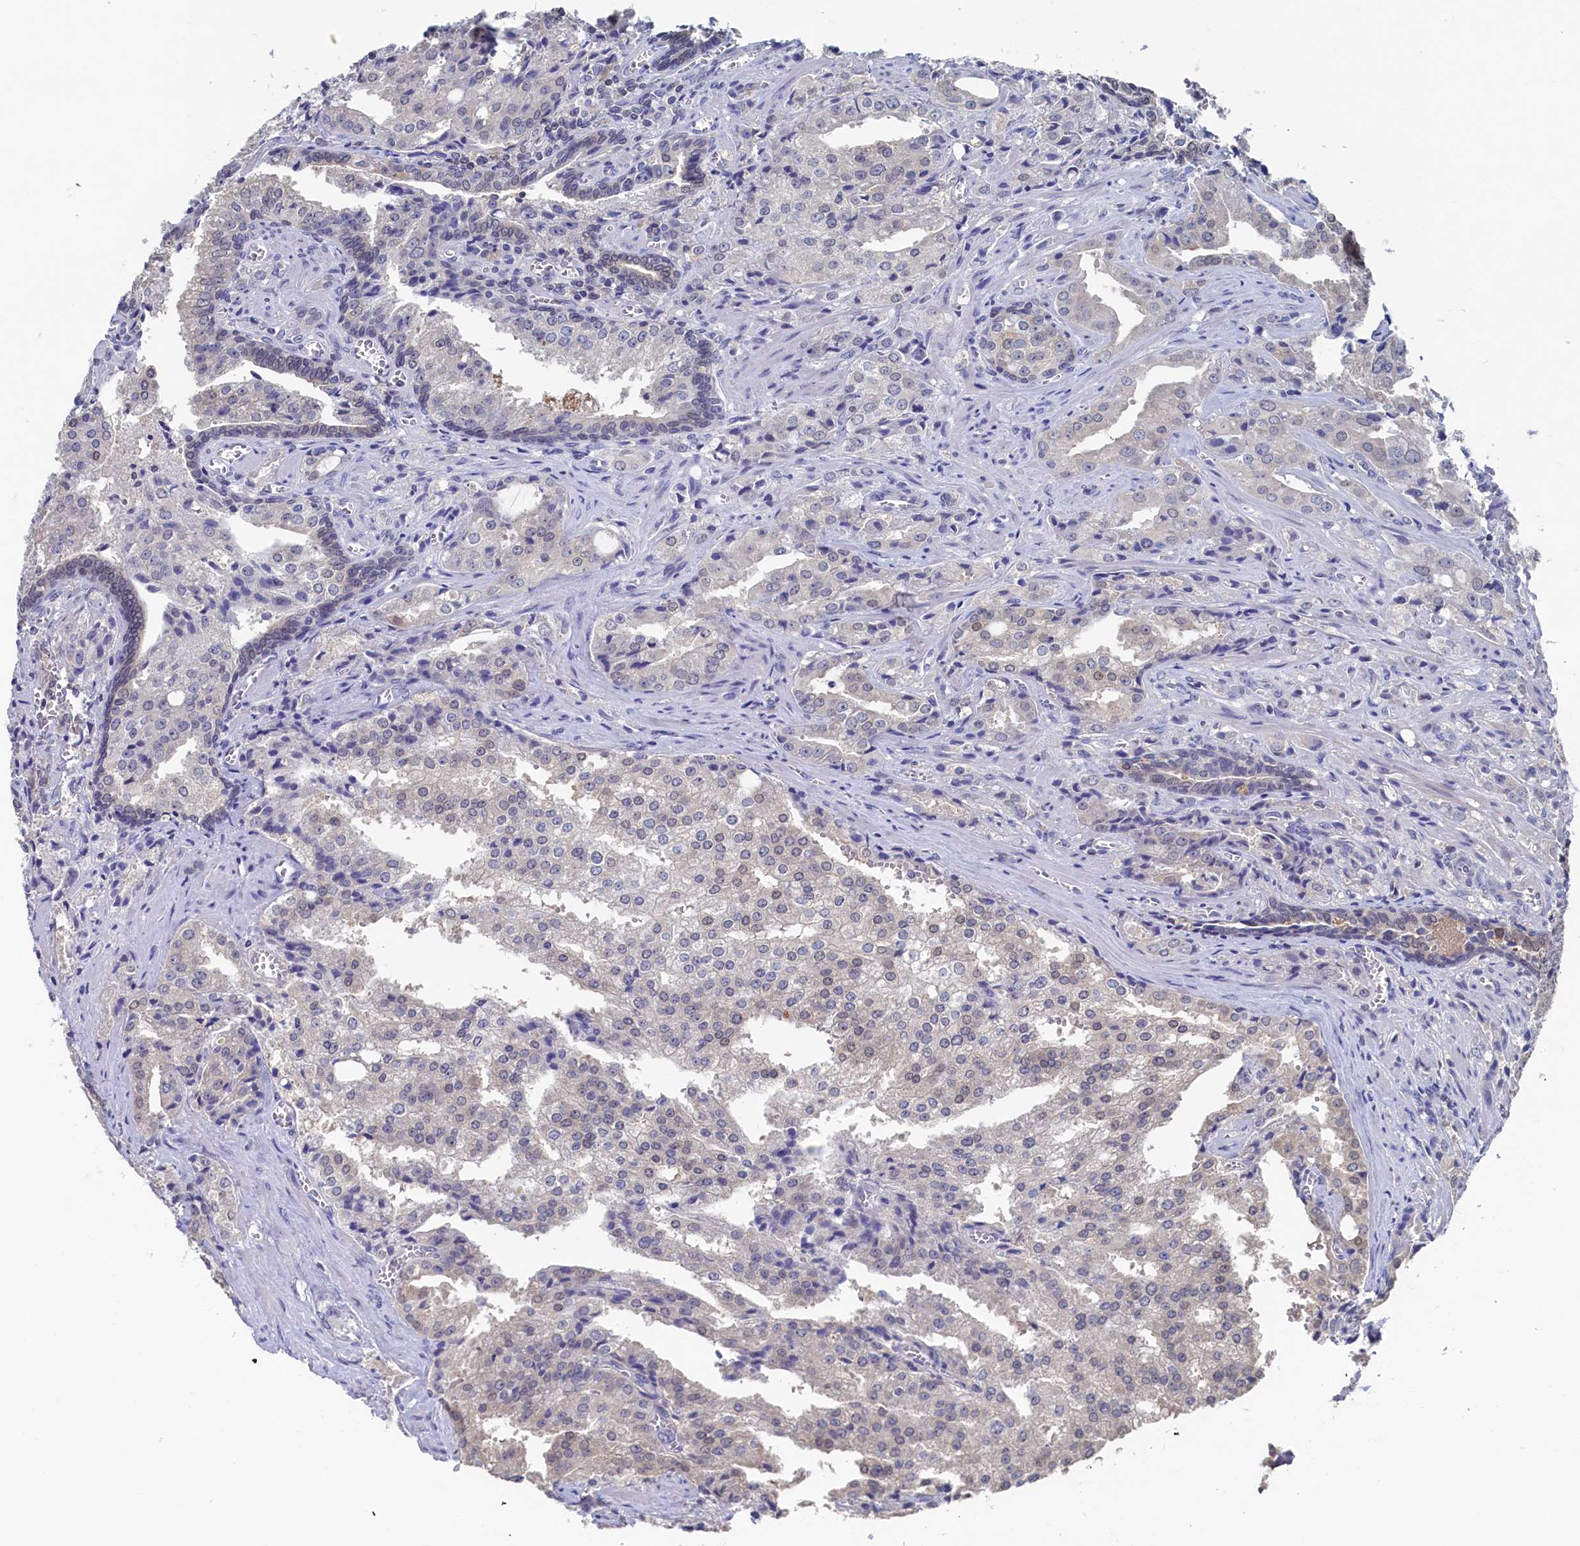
{"staining": {"intensity": "weak", "quantity": "<25%", "location": "nuclear"}, "tissue": "prostate cancer", "cell_type": "Tumor cells", "image_type": "cancer", "snomed": [{"axis": "morphology", "description": "Adenocarcinoma, High grade"}, {"axis": "topography", "description": "Prostate"}], "caption": "Immunohistochemistry of human prostate cancer demonstrates no expression in tumor cells. The staining was performed using DAB to visualize the protein expression in brown, while the nuclei were stained in blue with hematoxylin (Magnification: 20x).", "gene": "C11orf54", "patient": {"sex": "male", "age": 68}}